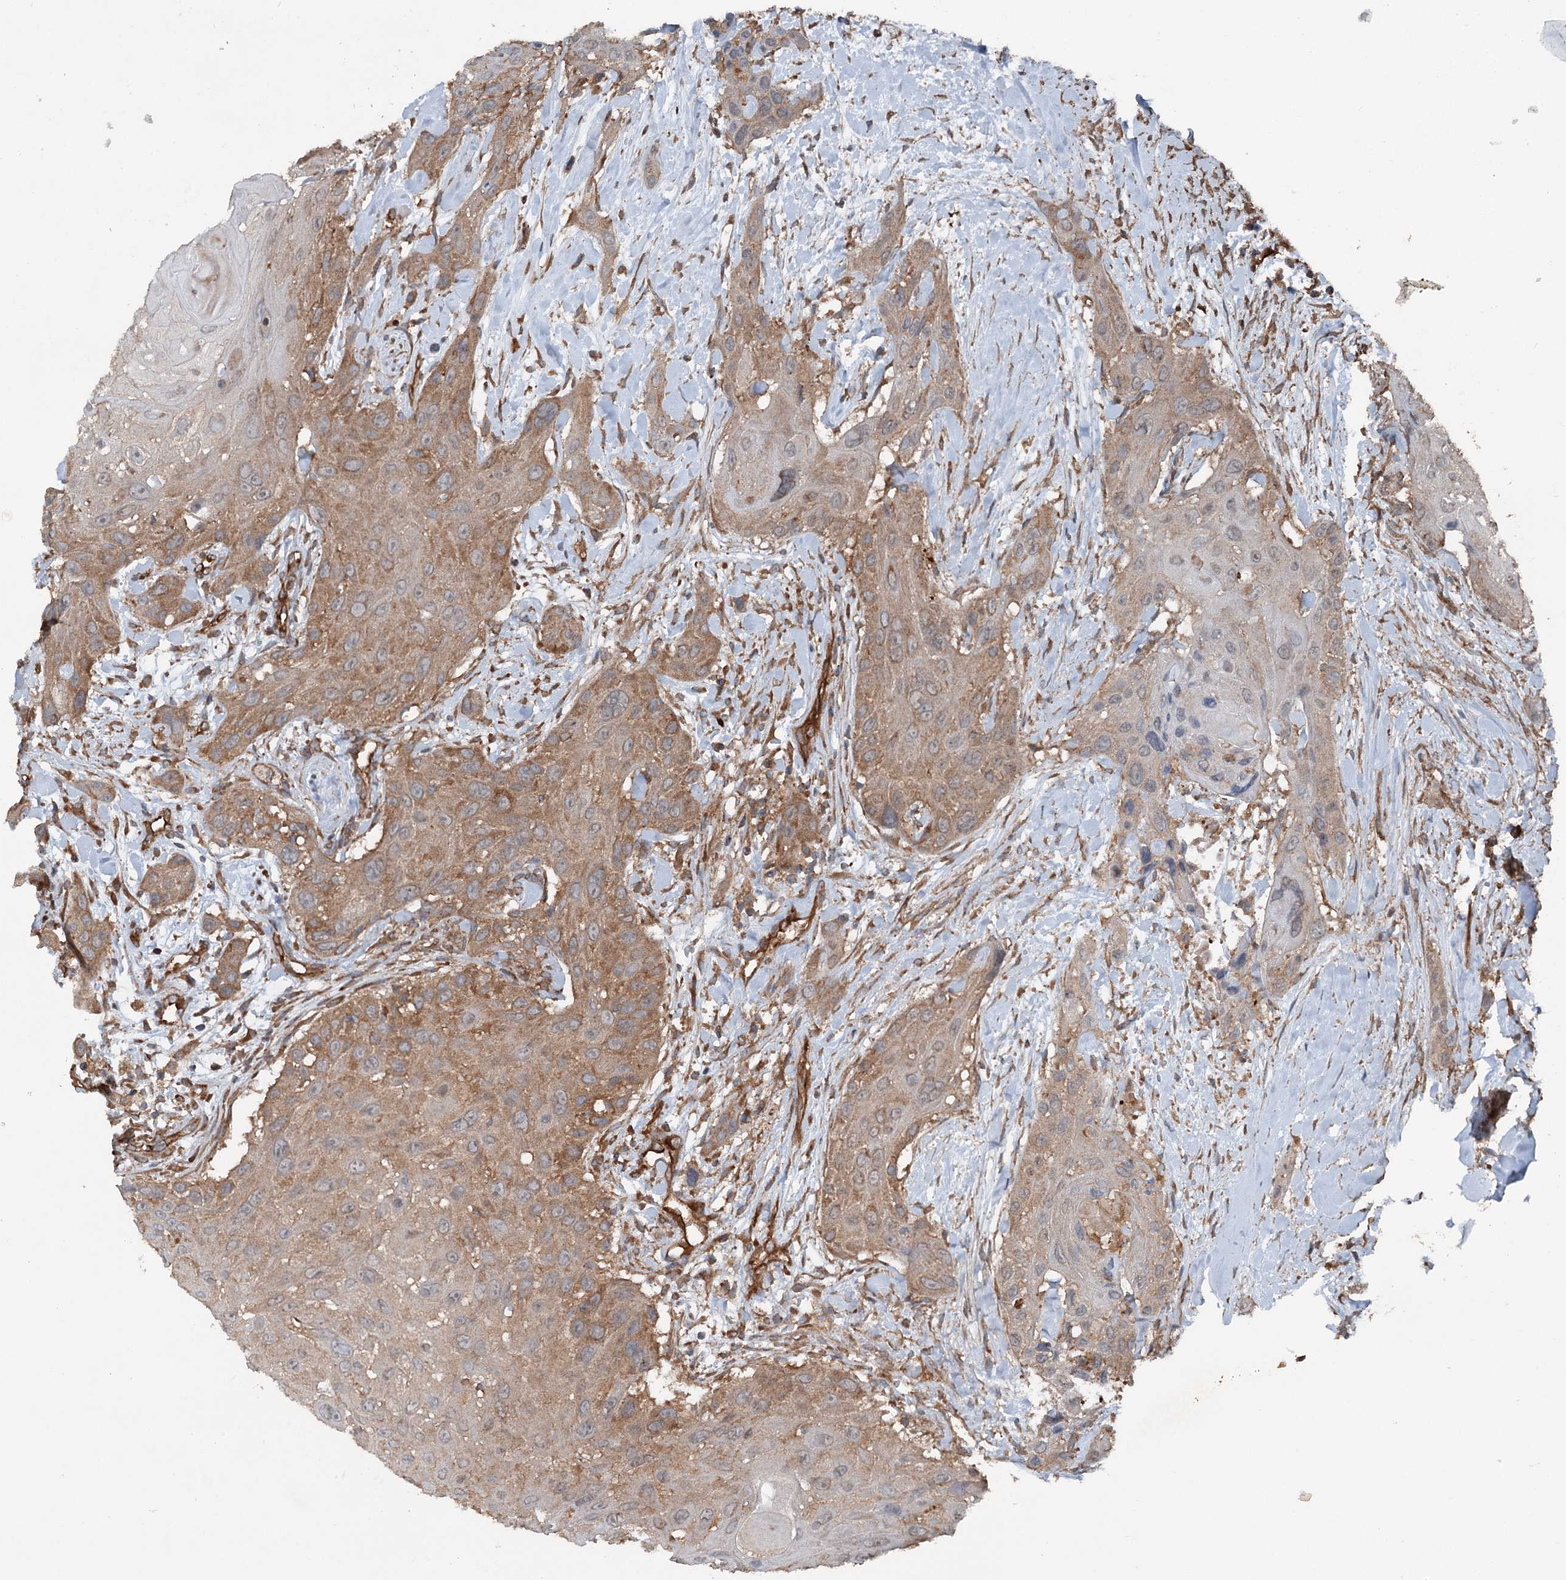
{"staining": {"intensity": "moderate", "quantity": ">75%", "location": "cytoplasmic/membranous"}, "tissue": "head and neck cancer", "cell_type": "Tumor cells", "image_type": "cancer", "snomed": [{"axis": "morphology", "description": "Squamous cell carcinoma, NOS"}, {"axis": "topography", "description": "Head-Neck"}], "caption": "A brown stain labels moderate cytoplasmic/membranous expression of a protein in head and neck squamous cell carcinoma tumor cells.", "gene": "RNF214", "patient": {"sex": "male", "age": 81}}